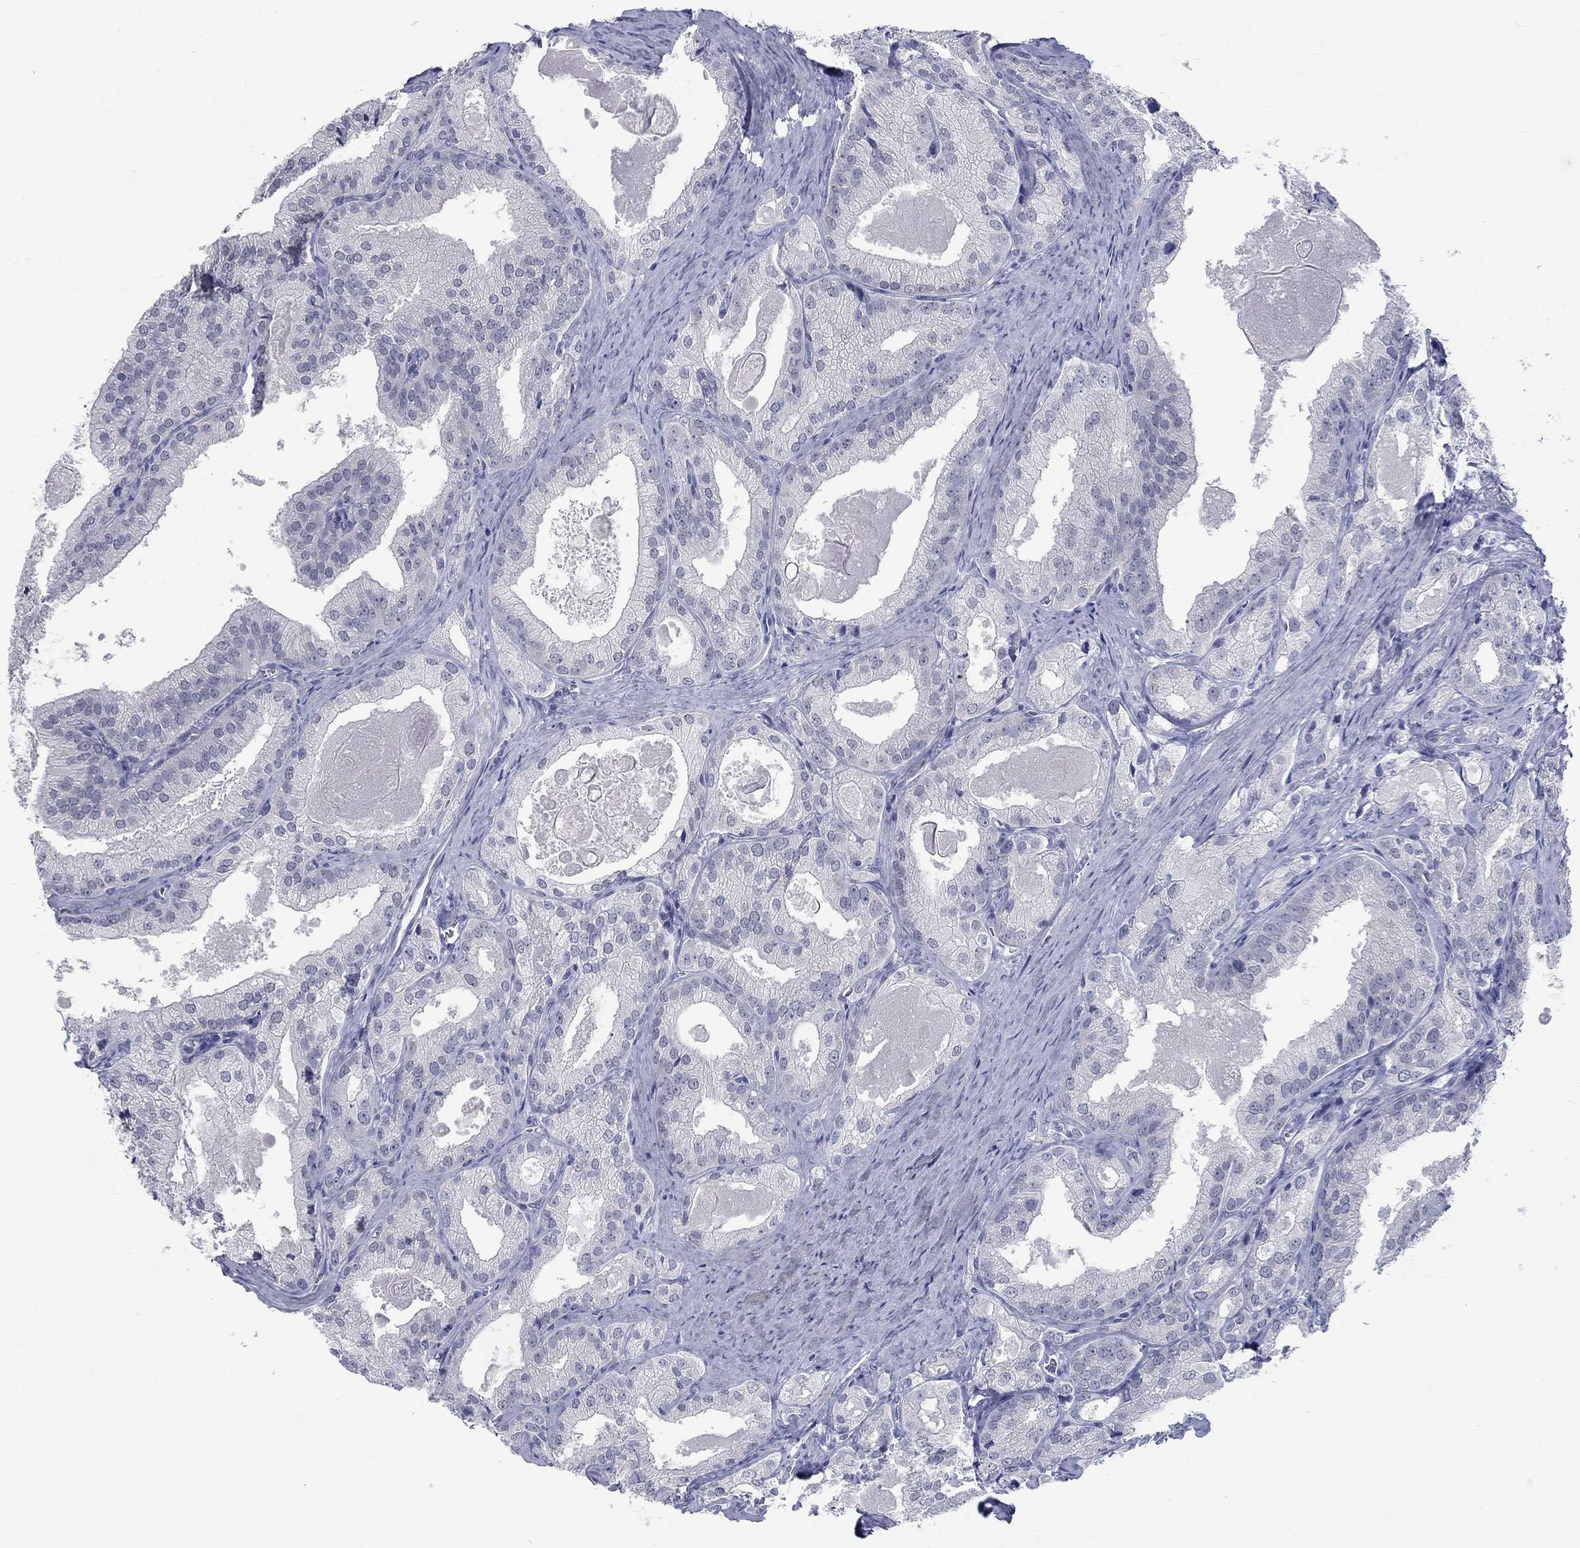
{"staining": {"intensity": "negative", "quantity": "none", "location": "none"}, "tissue": "prostate cancer", "cell_type": "Tumor cells", "image_type": "cancer", "snomed": [{"axis": "morphology", "description": "Adenocarcinoma, NOS"}, {"axis": "morphology", "description": "Adenocarcinoma, High grade"}, {"axis": "topography", "description": "Prostate"}], "caption": "Histopathology image shows no protein staining in tumor cells of prostate high-grade adenocarcinoma tissue. (Stains: DAB (3,3'-diaminobenzidine) IHC with hematoxylin counter stain, Microscopy: brightfield microscopy at high magnification).", "gene": "ATP6V1G2", "patient": {"sex": "male", "age": 70}}